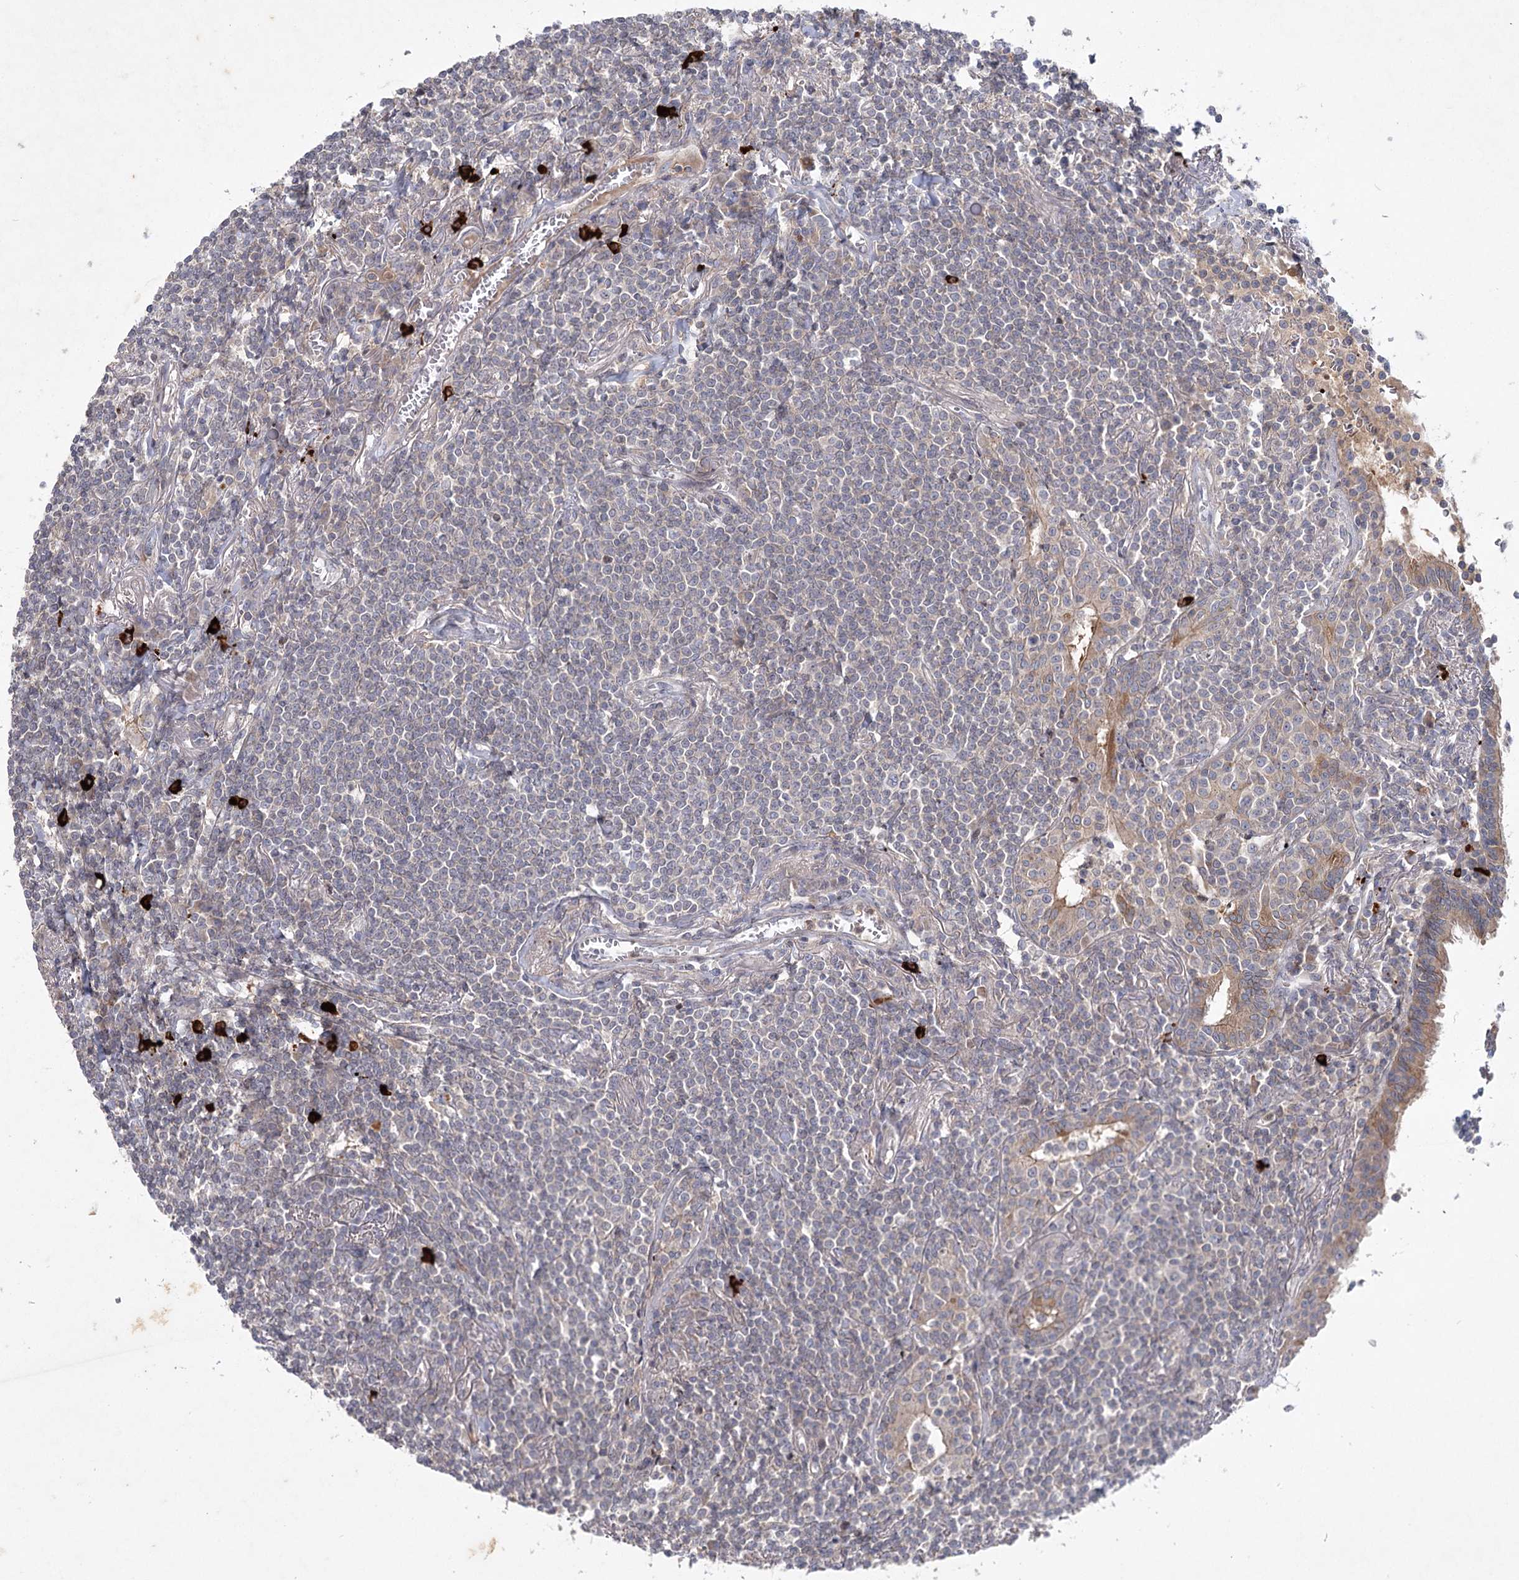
{"staining": {"intensity": "negative", "quantity": "none", "location": "none"}, "tissue": "lymphoma", "cell_type": "Tumor cells", "image_type": "cancer", "snomed": [{"axis": "morphology", "description": "Malignant lymphoma, non-Hodgkin's type, Low grade"}, {"axis": "topography", "description": "Lung"}], "caption": "Lymphoma stained for a protein using IHC displays no expression tumor cells.", "gene": "MAP3K13", "patient": {"sex": "female", "age": 71}}